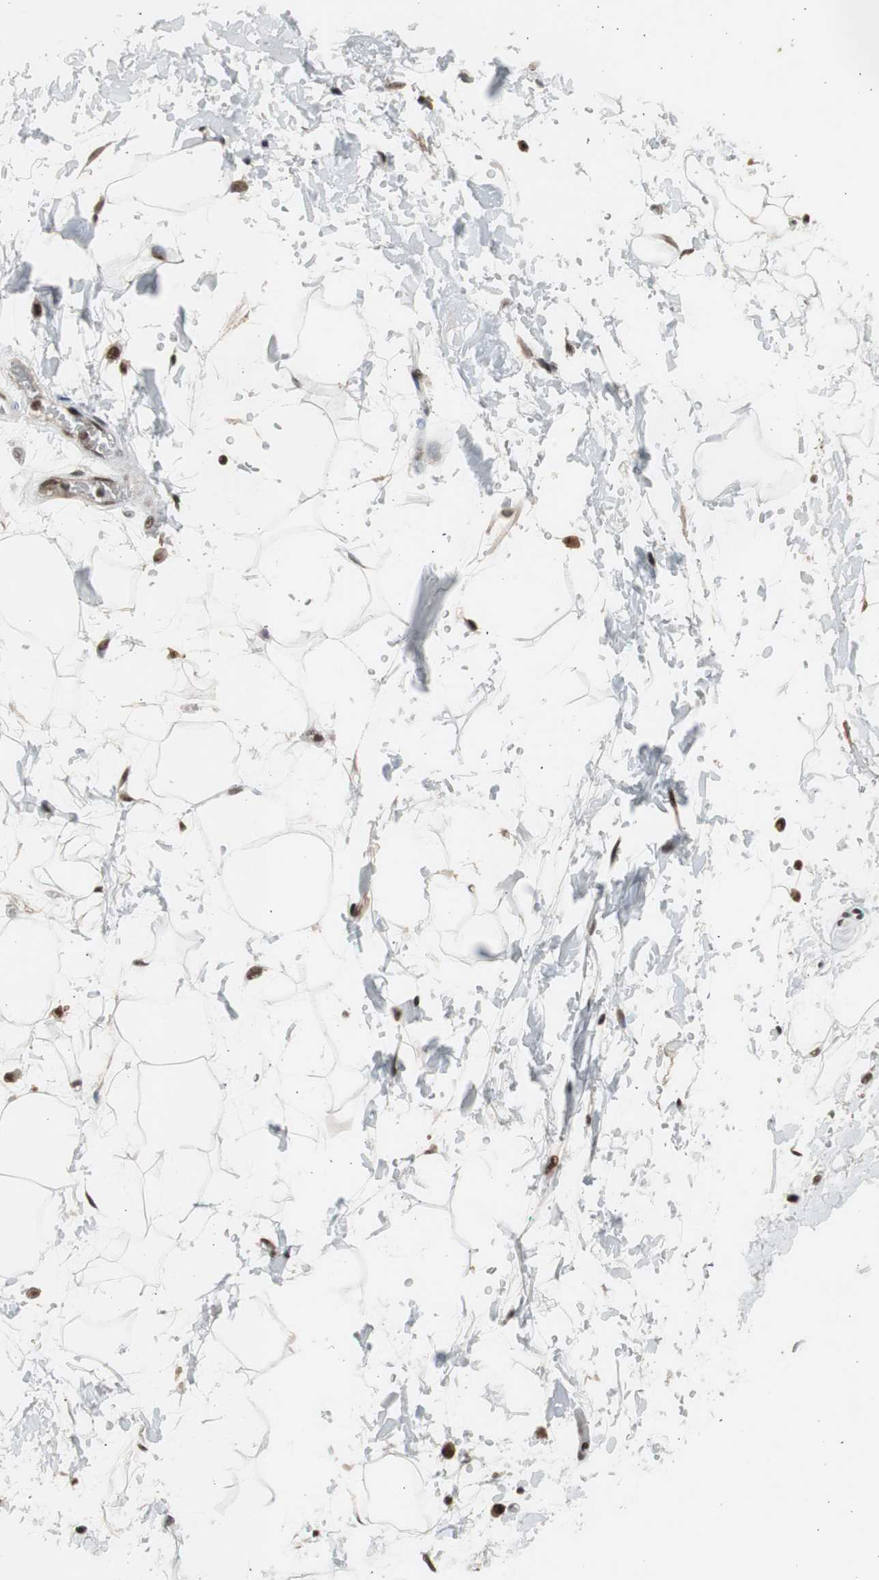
{"staining": {"intensity": "strong", "quantity": ">75%", "location": "nuclear"}, "tissue": "adipose tissue", "cell_type": "Adipocytes", "image_type": "normal", "snomed": [{"axis": "morphology", "description": "Normal tissue, NOS"}, {"axis": "topography", "description": "Soft tissue"}], "caption": "Adipocytes demonstrate strong nuclear positivity in about >75% of cells in normal adipose tissue.", "gene": "RPA1", "patient": {"sex": "male", "age": 72}}